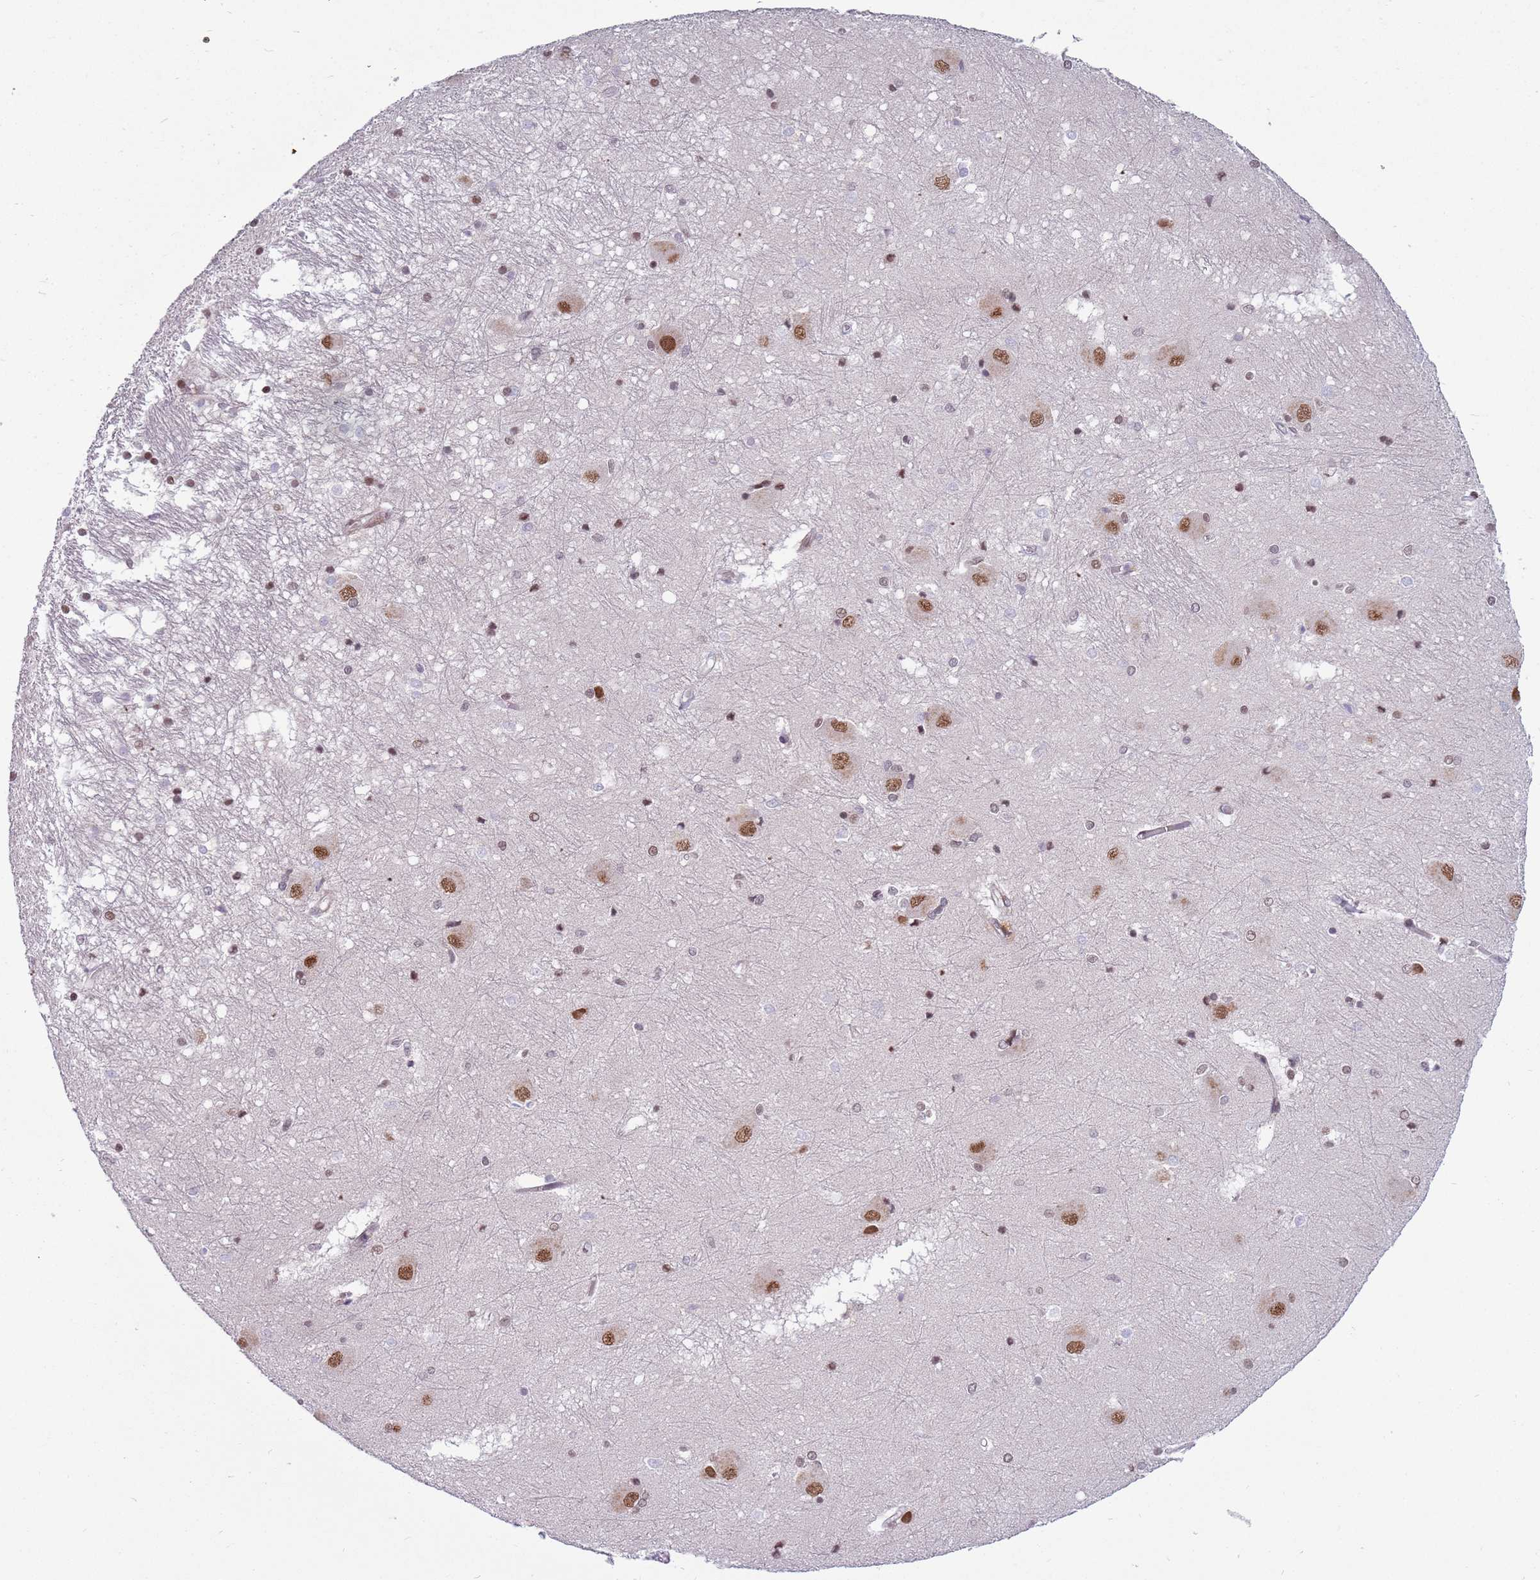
{"staining": {"intensity": "negative", "quantity": "none", "location": "none"}, "tissue": "caudate", "cell_type": "Glial cells", "image_type": "normal", "snomed": [{"axis": "morphology", "description": "Normal tissue, NOS"}, {"axis": "topography", "description": "Lateral ventricle wall"}], "caption": "Caudate stained for a protein using immunohistochemistry shows no expression glial cells.", "gene": "BARD1", "patient": {"sex": "male", "age": 37}}